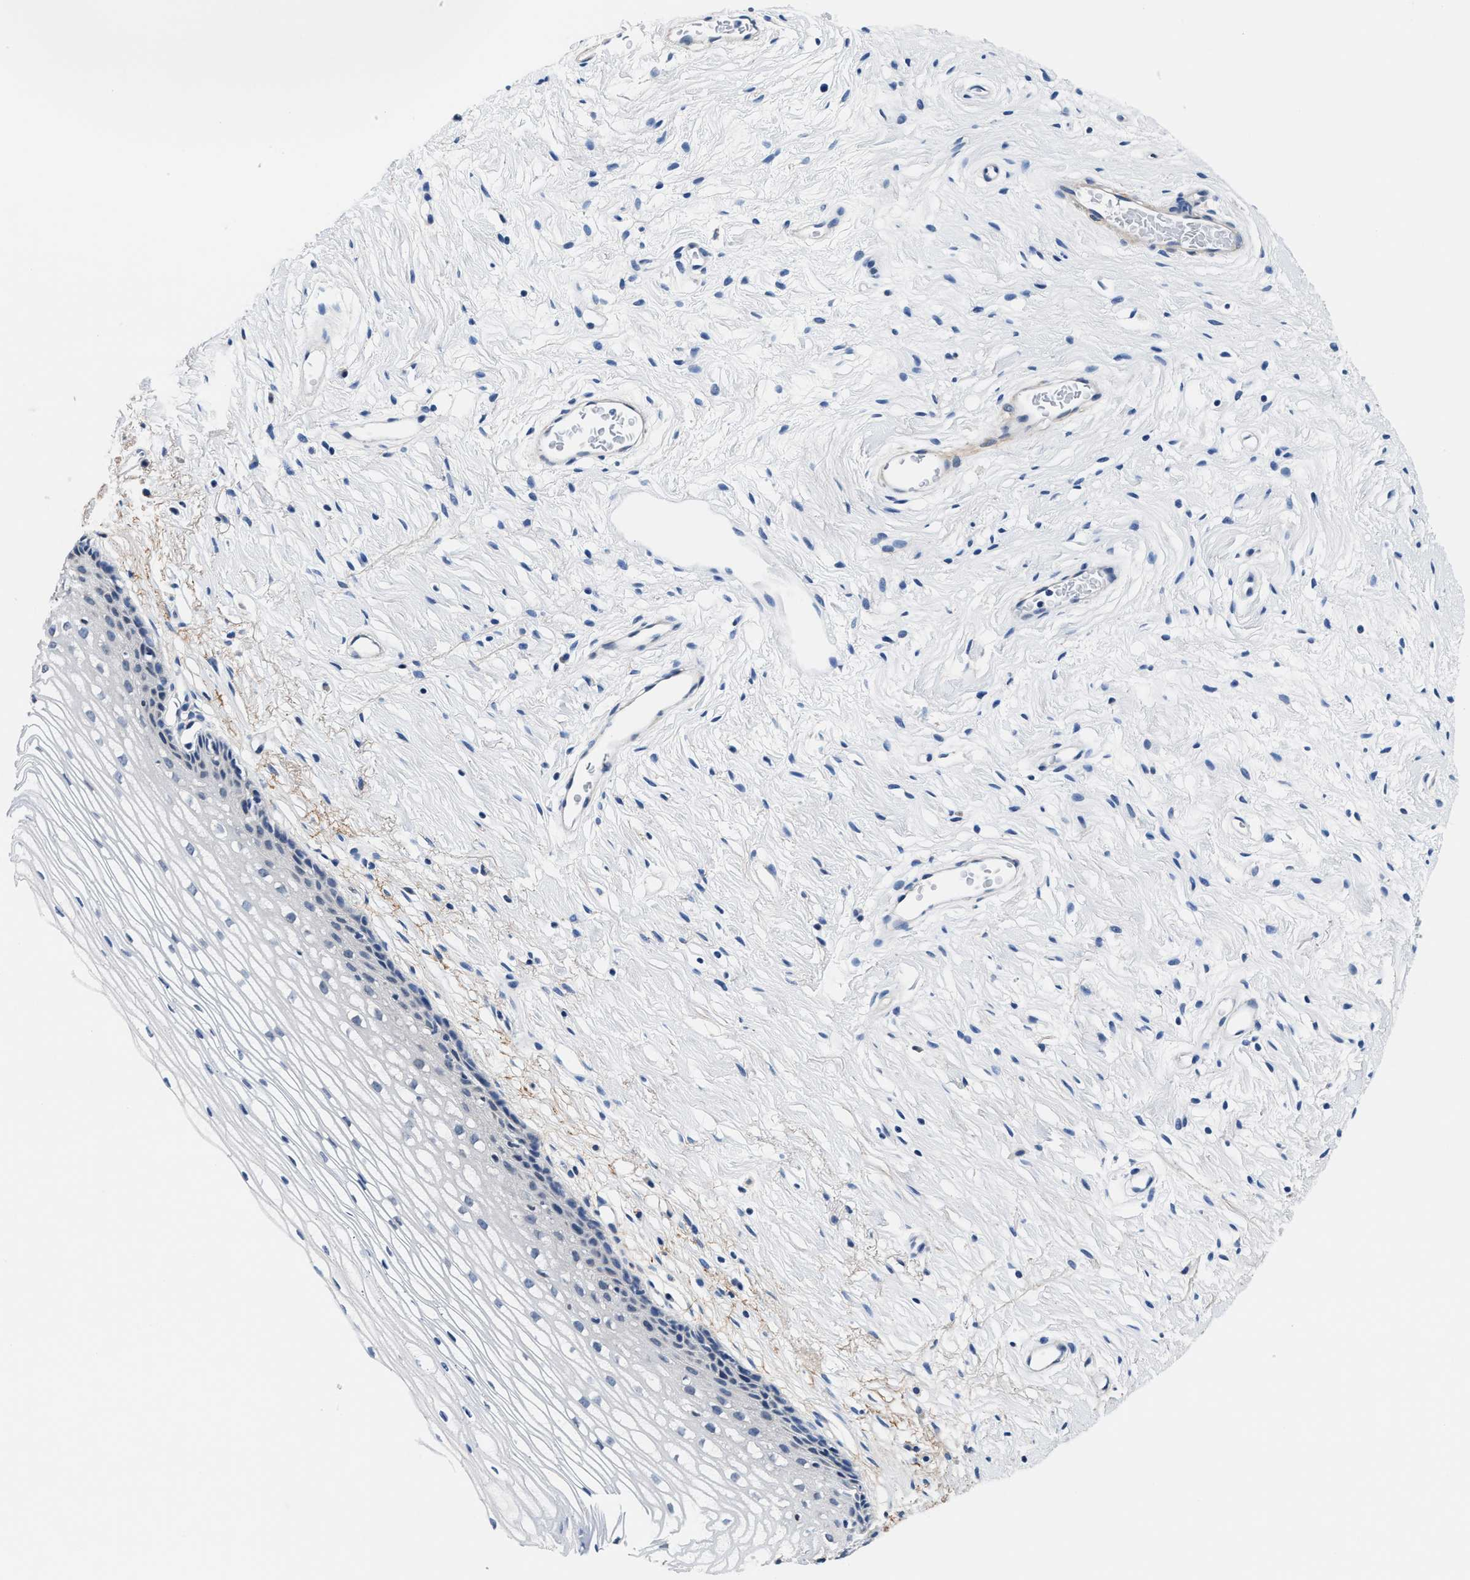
{"staining": {"intensity": "negative", "quantity": "none", "location": "none"}, "tissue": "cervix", "cell_type": "Glandular cells", "image_type": "normal", "snomed": [{"axis": "morphology", "description": "Normal tissue, NOS"}, {"axis": "topography", "description": "Cervix"}], "caption": "Micrograph shows no significant protein staining in glandular cells of benign cervix. (DAB IHC, high magnification).", "gene": "MYH3", "patient": {"sex": "female", "age": 77}}